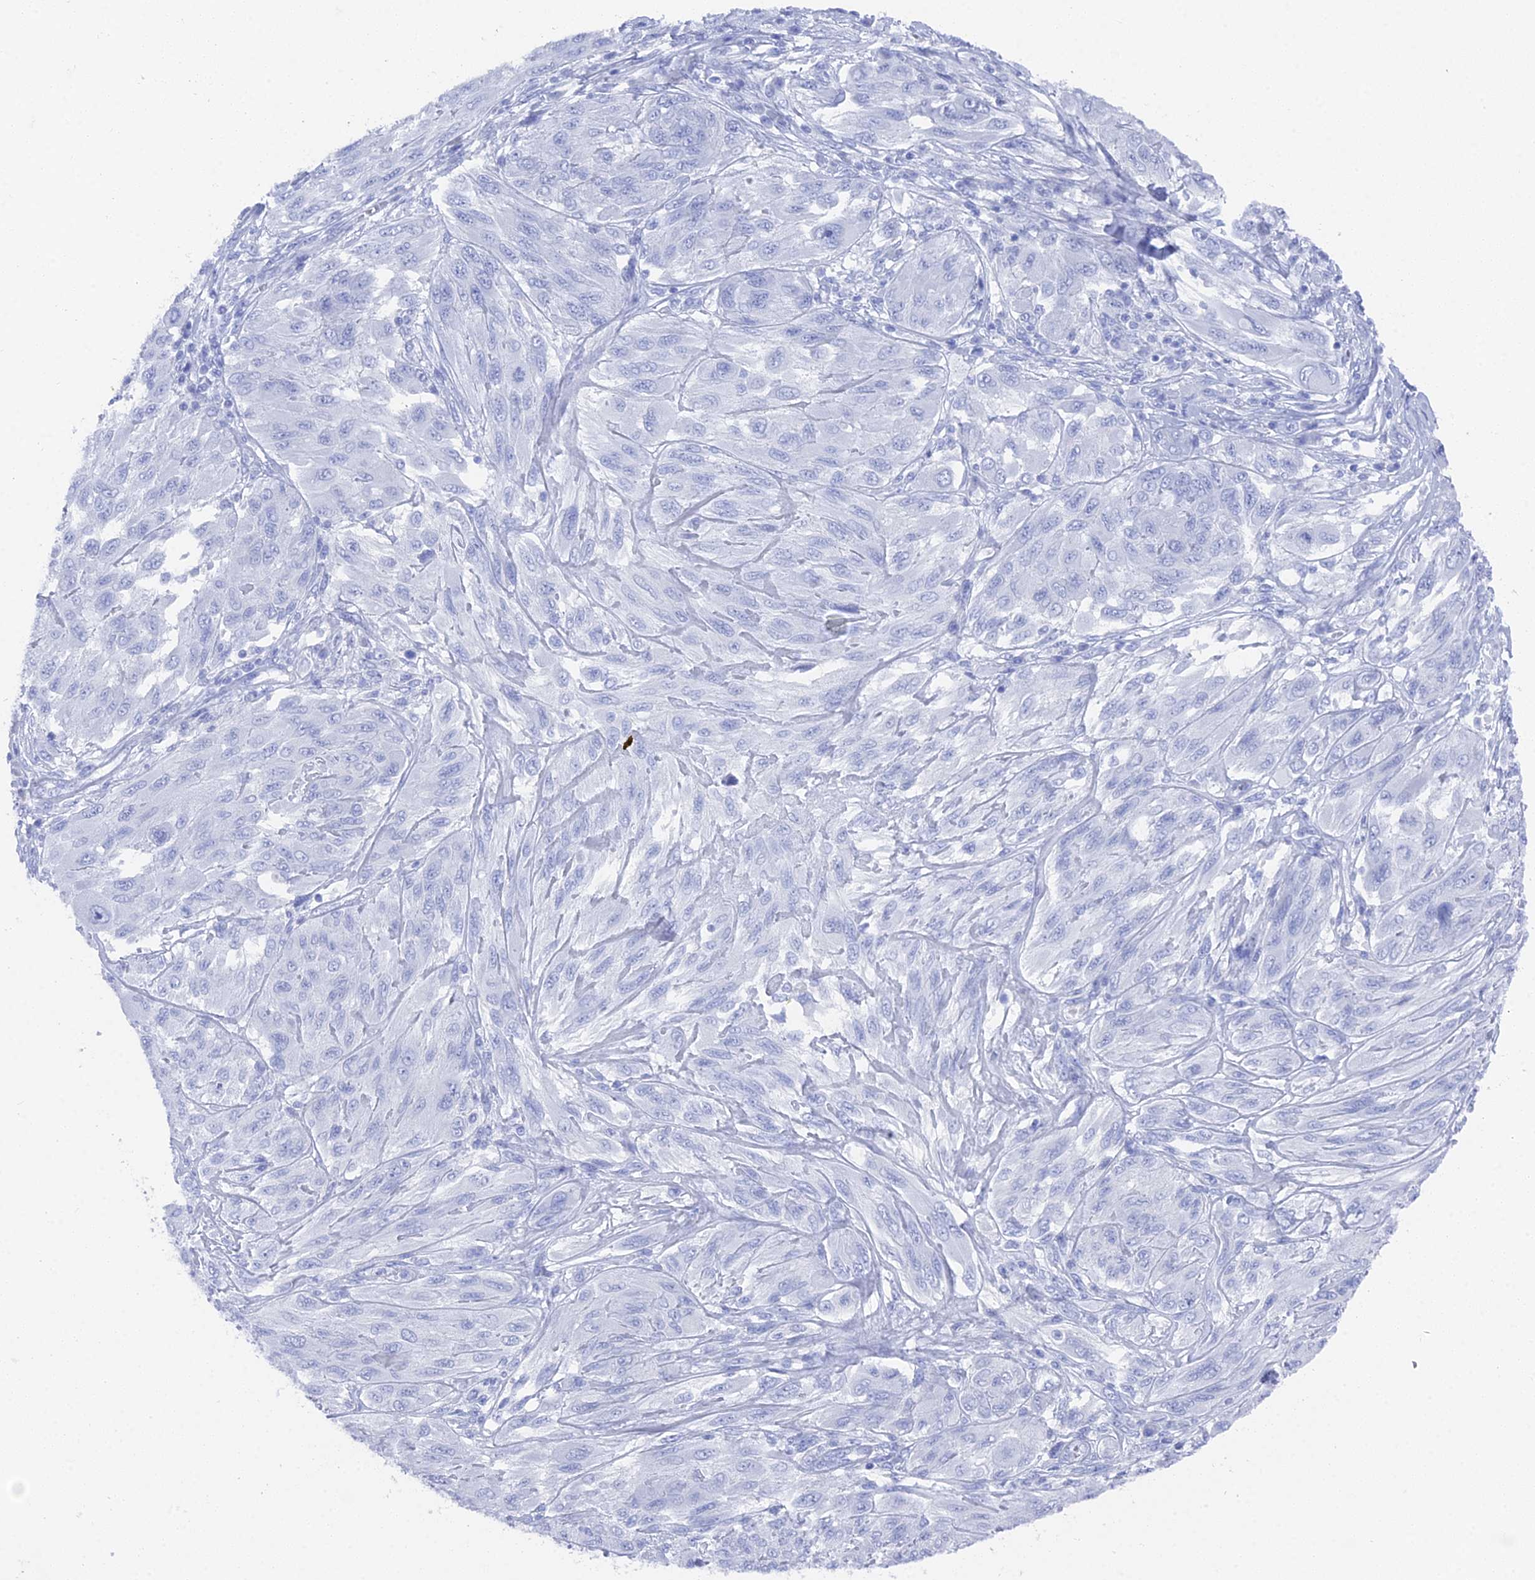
{"staining": {"intensity": "negative", "quantity": "none", "location": "none"}, "tissue": "melanoma", "cell_type": "Tumor cells", "image_type": "cancer", "snomed": [{"axis": "morphology", "description": "Malignant melanoma, NOS"}, {"axis": "topography", "description": "Skin"}], "caption": "This is a image of immunohistochemistry staining of malignant melanoma, which shows no expression in tumor cells.", "gene": "ENPP3", "patient": {"sex": "female", "age": 91}}